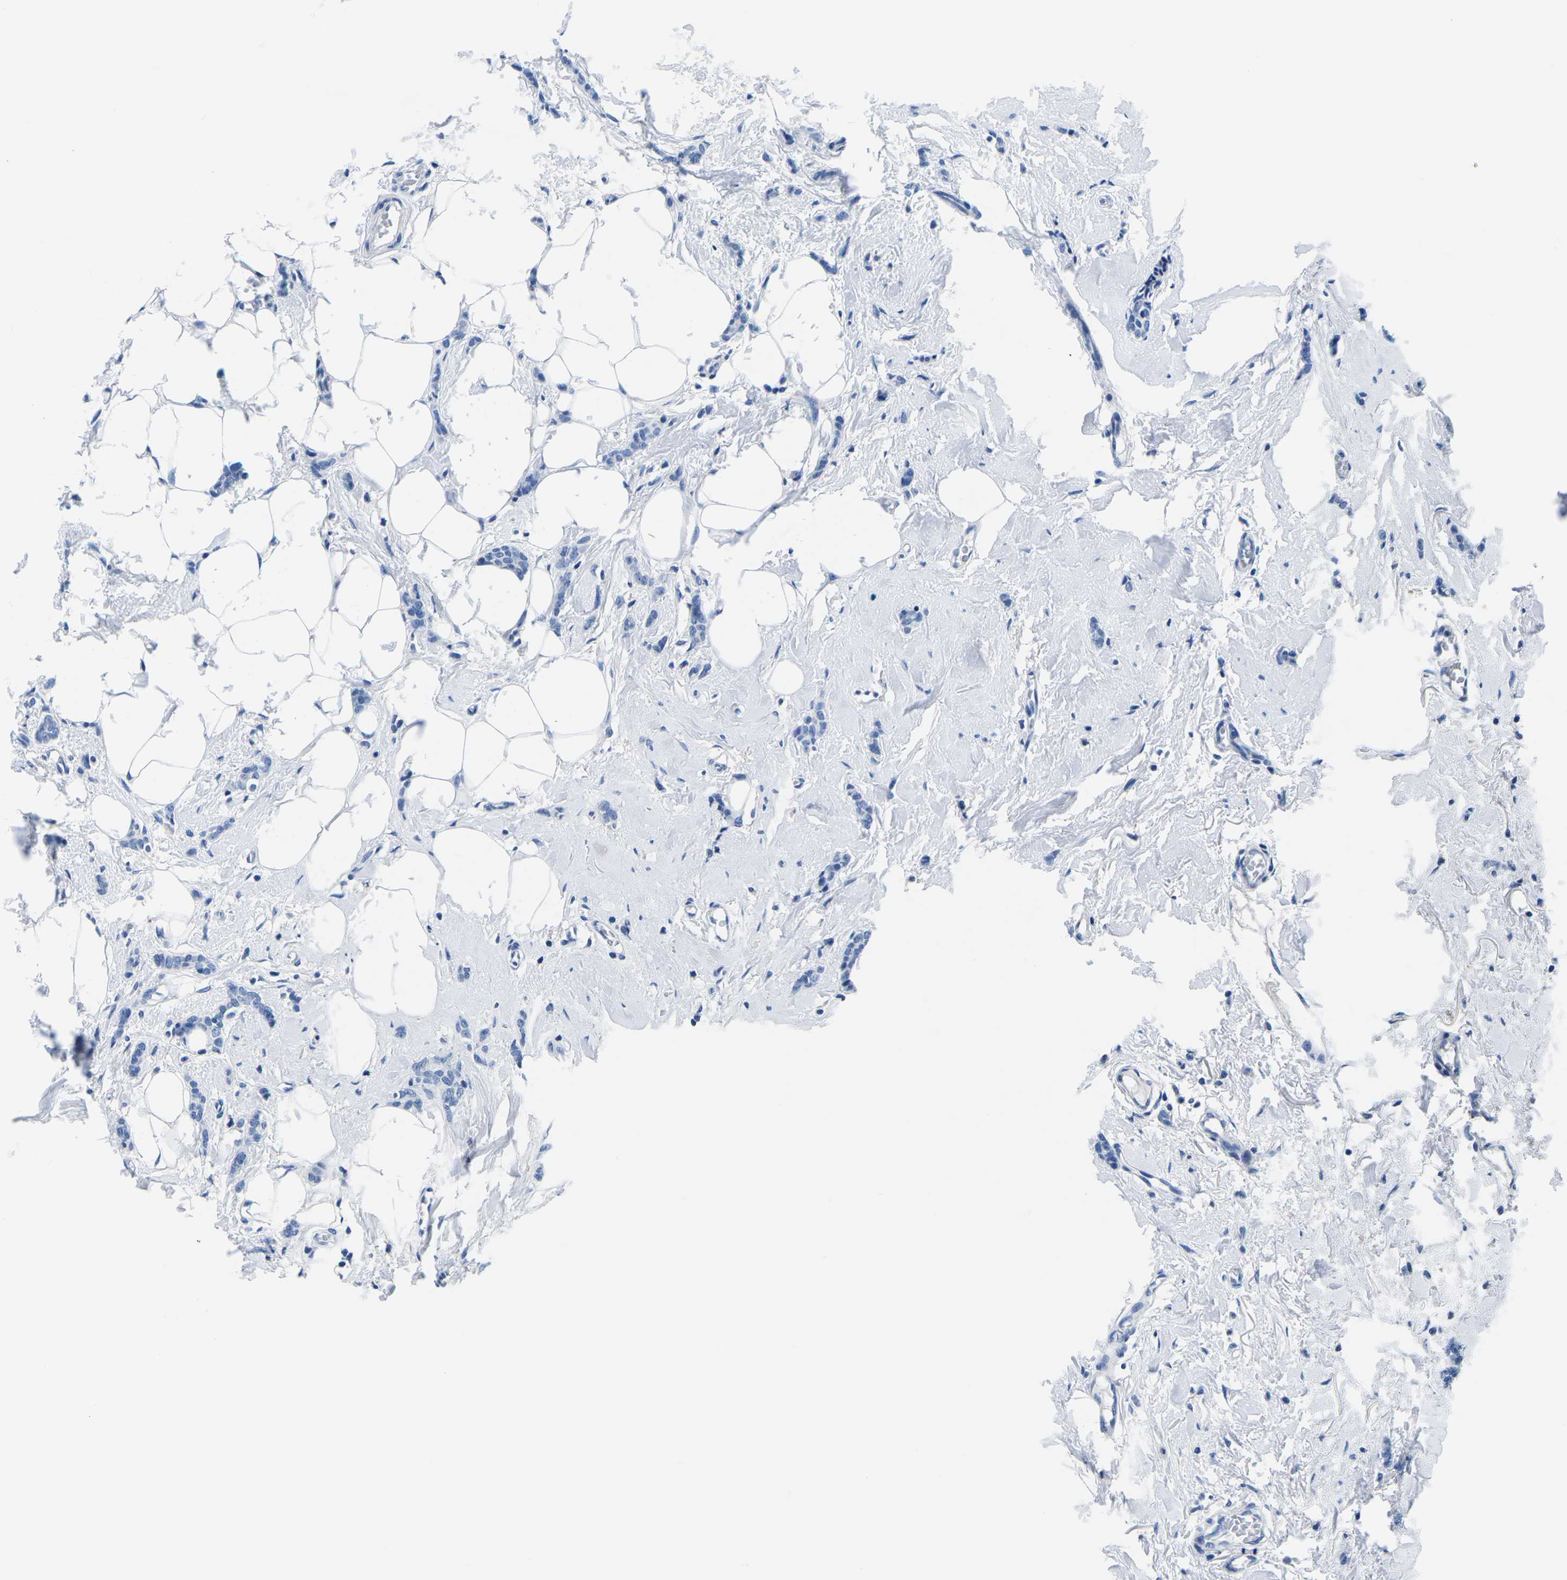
{"staining": {"intensity": "negative", "quantity": "none", "location": "none"}, "tissue": "breast cancer", "cell_type": "Tumor cells", "image_type": "cancer", "snomed": [{"axis": "morphology", "description": "Lobular carcinoma"}, {"axis": "topography", "description": "Skin"}, {"axis": "topography", "description": "Breast"}], "caption": "DAB (3,3'-diaminobenzidine) immunohistochemical staining of human breast lobular carcinoma reveals no significant staining in tumor cells.", "gene": "CYP1A2", "patient": {"sex": "female", "age": 46}}